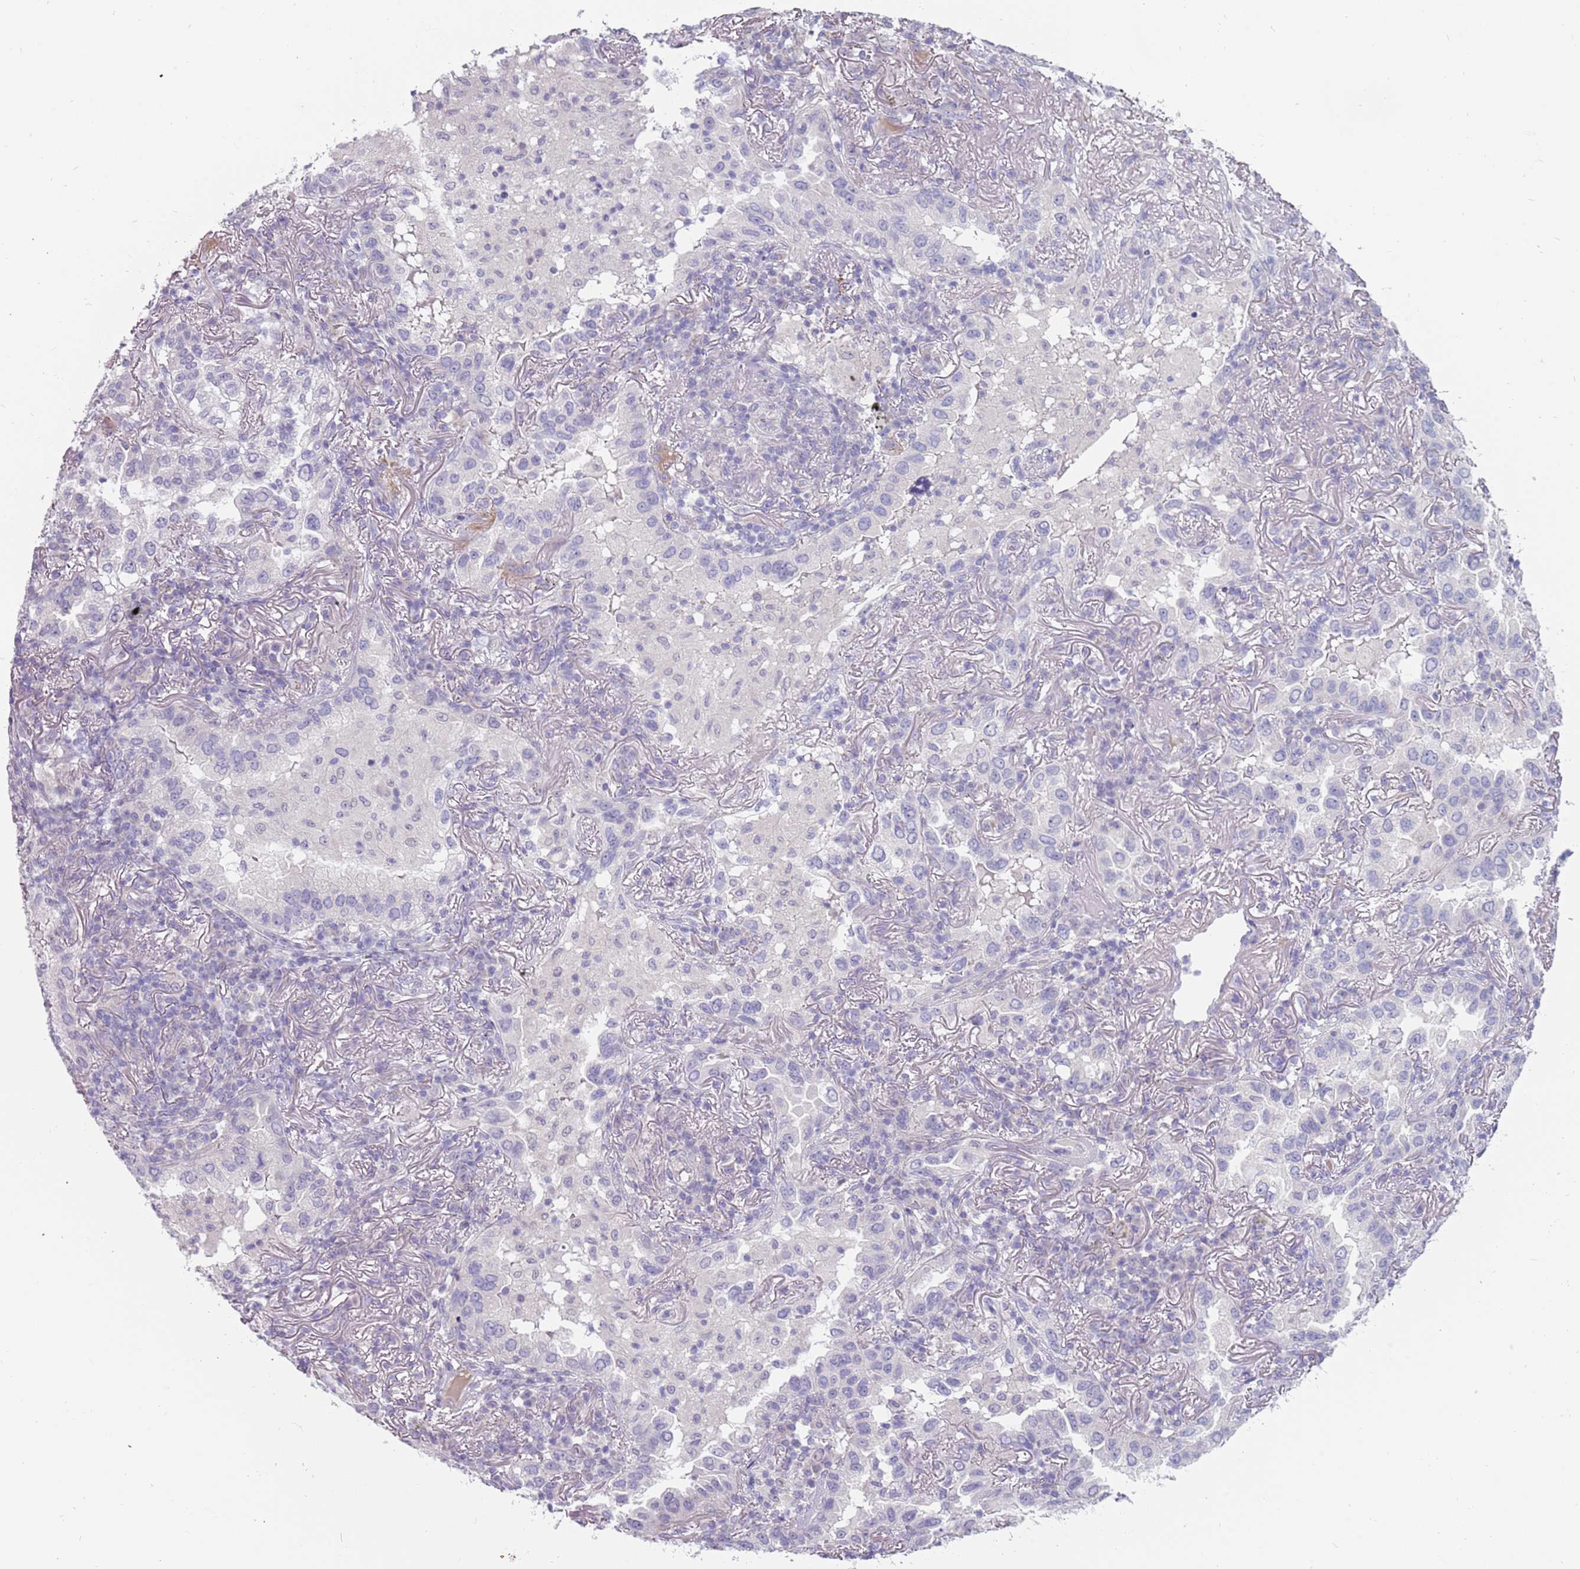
{"staining": {"intensity": "negative", "quantity": "none", "location": "none"}, "tissue": "lung cancer", "cell_type": "Tumor cells", "image_type": "cancer", "snomed": [{"axis": "morphology", "description": "Adenocarcinoma, NOS"}, {"axis": "topography", "description": "Lung"}], "caption": "This is an IHC micrograph of human lung cancer. There is no expression in tumor cells.", "gene": "DDX4", "patient": {"sex": "female", "age": 69}}